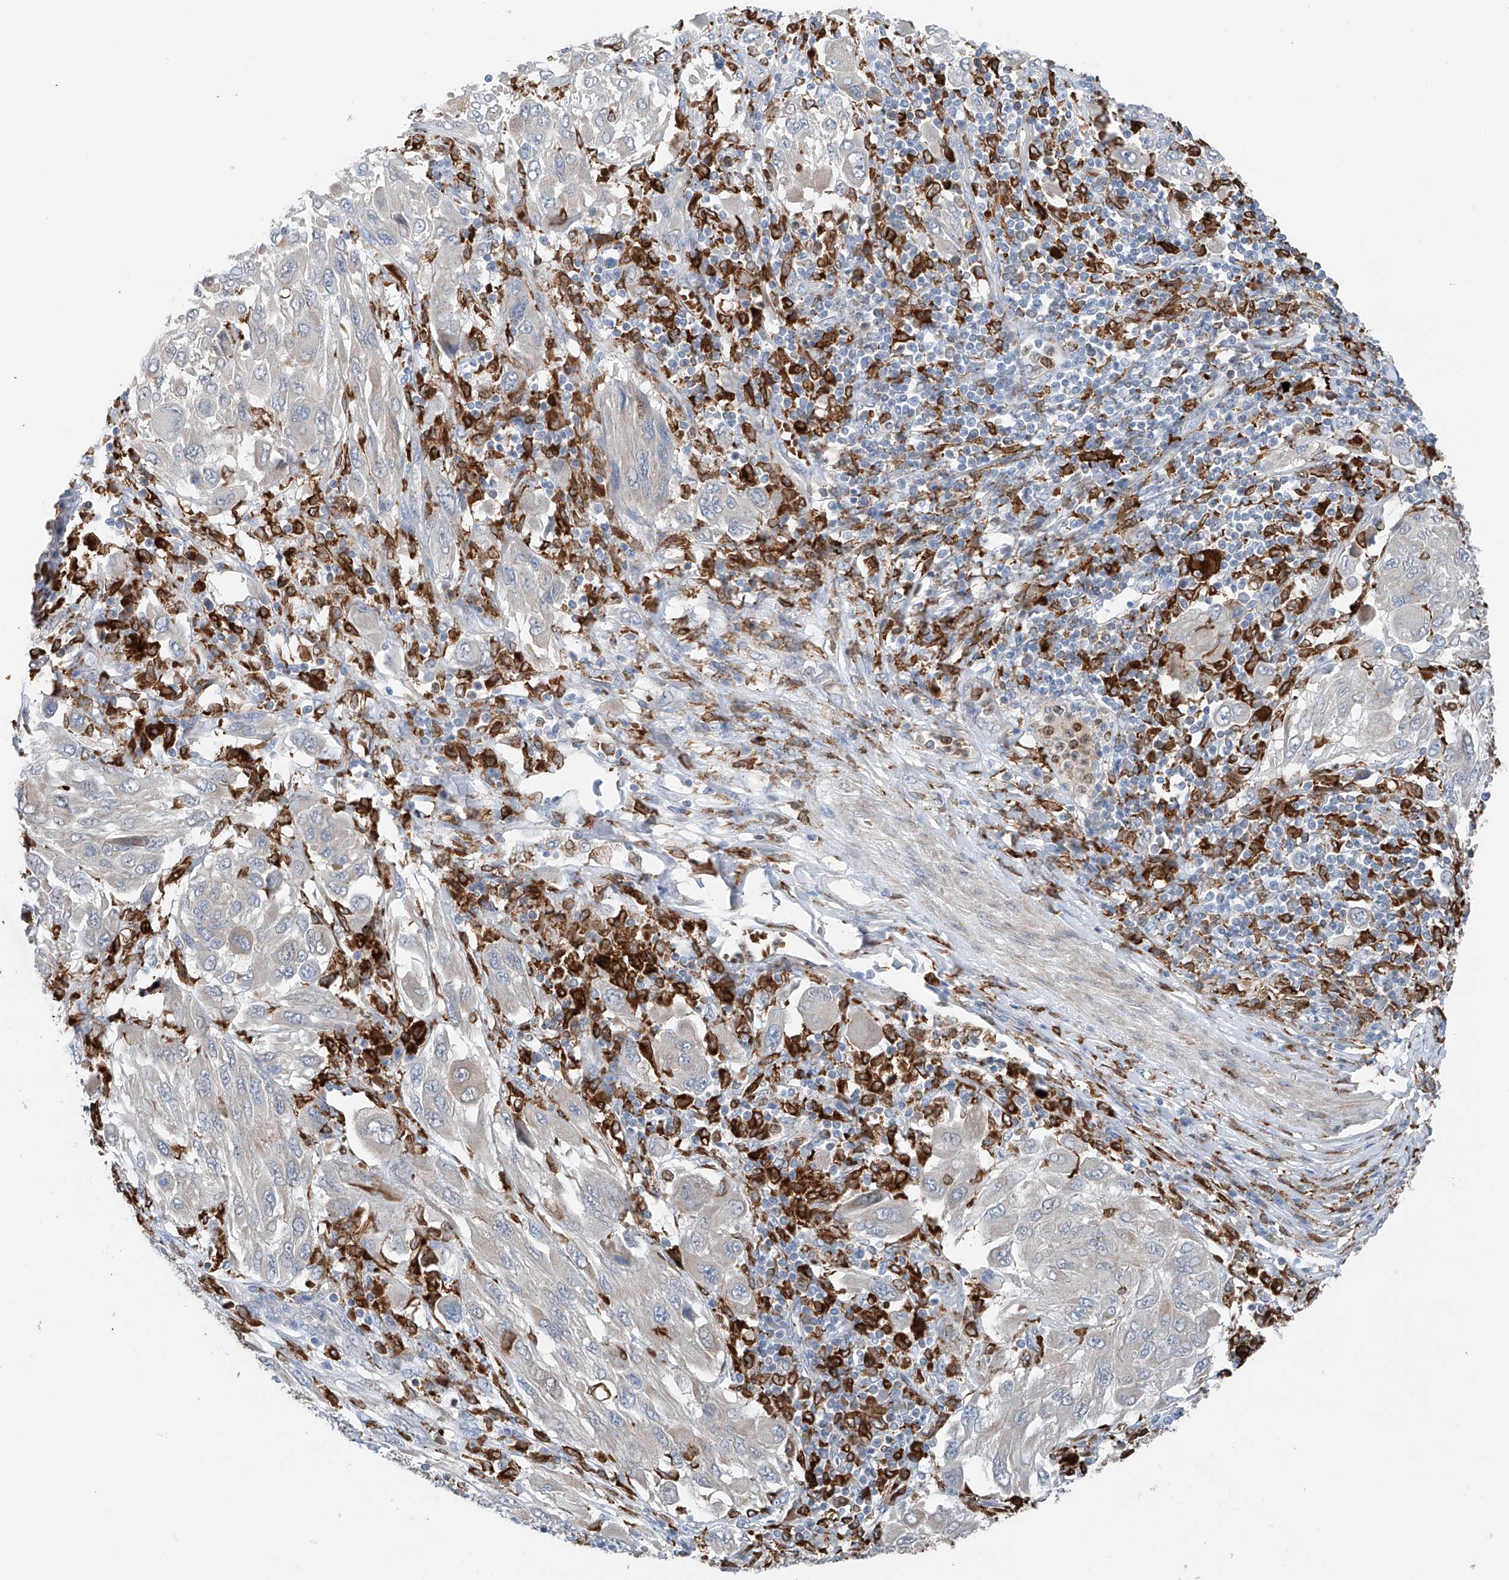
{"staining": {"intensity": "negative", "quantity": "none", "location": "none"}, "tissue": "melanoma", "cell_type": "Tumor cells", "image_type": "cancer", "snomed": [{"axis": "morphology", "description": "Malignant melanoma, NOS"}, {"axis": "topography", "description": "Skin"}], "caption": "High magnification brightfield microscopy of melanoma stained with DAB (brown) and counterstained with hematoxylin (blue): tumor cells show no significant staining.", "gene": "TBXAS1", "patient": {"sex": "female", "age": 91}}